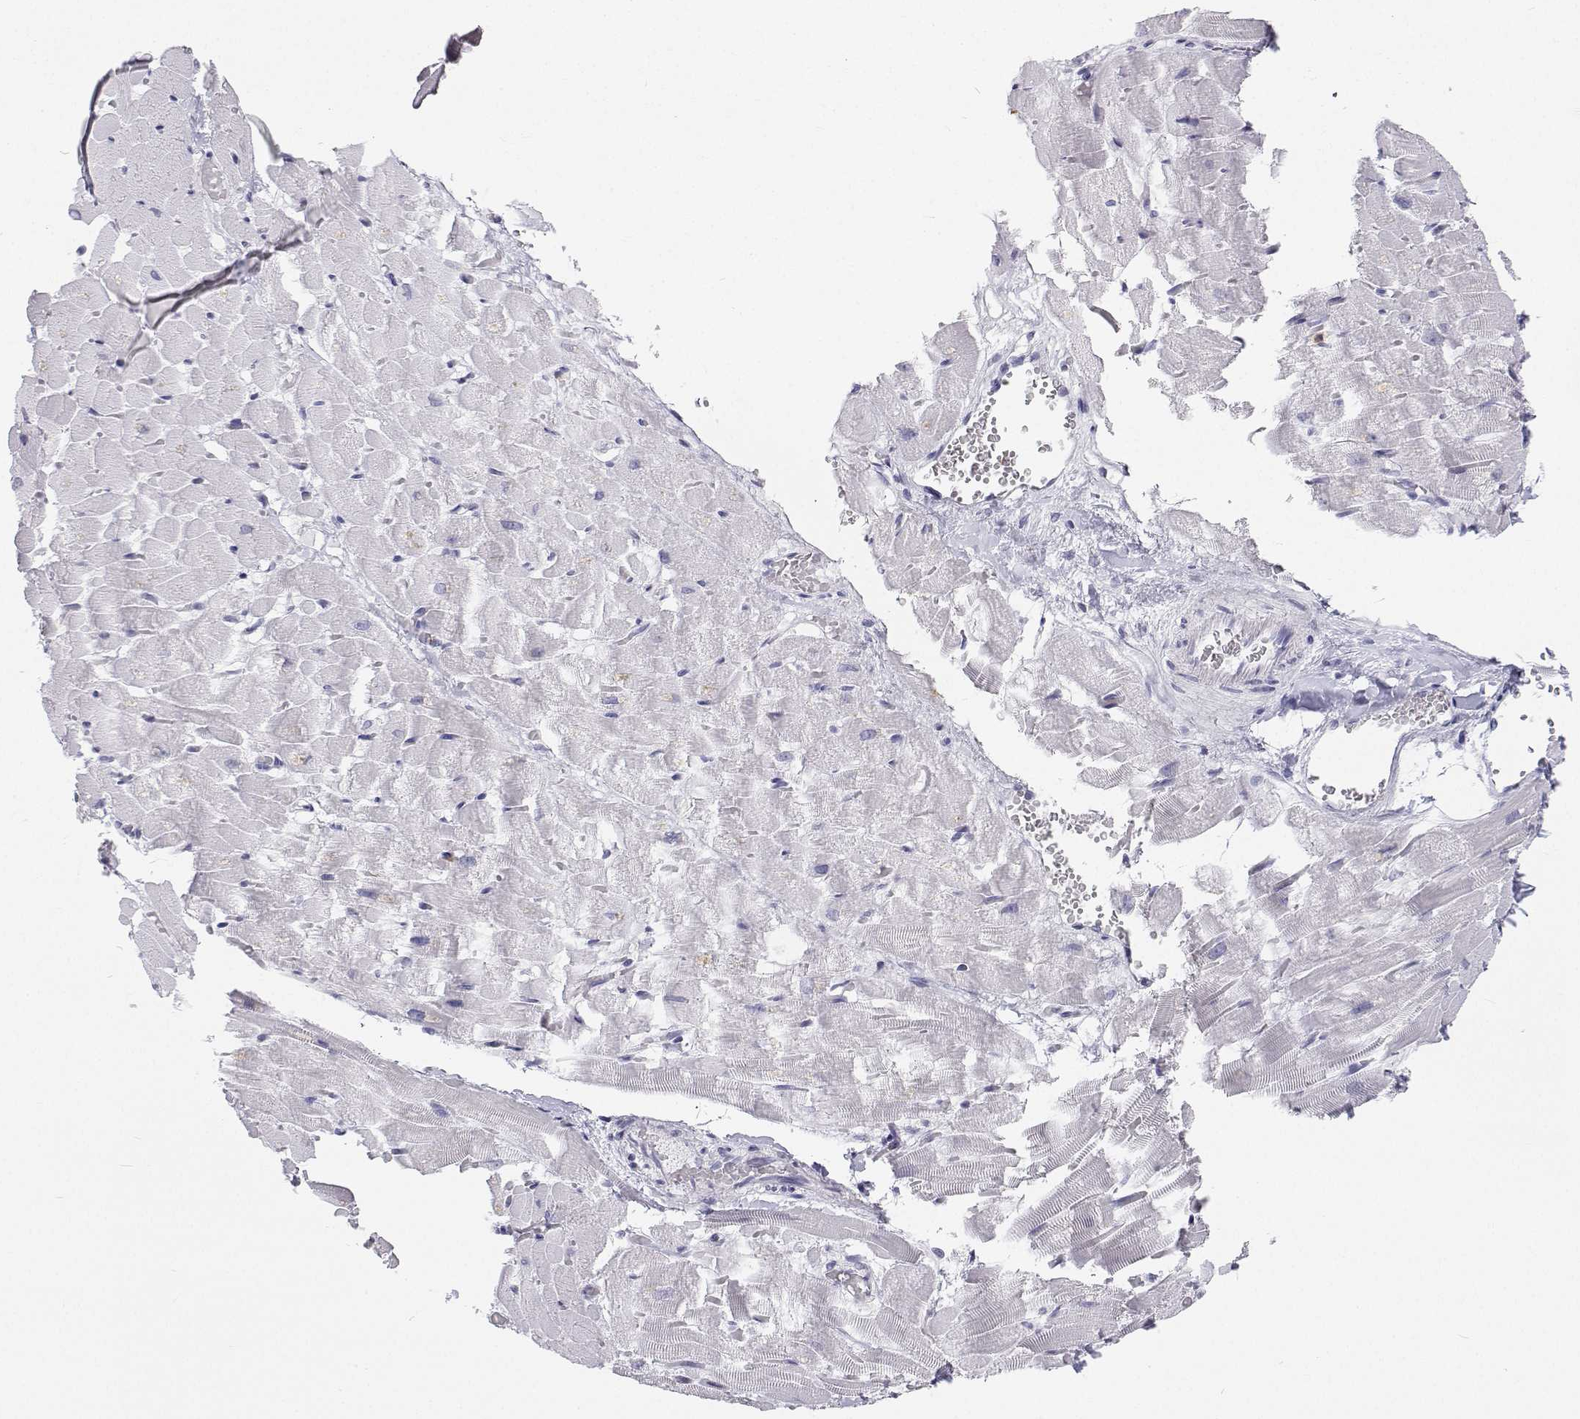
{"staining": {"intensity": "negative", "quantity": "none", "location": "none"}, "tissue": "heart muscle", "cell_type": "Cardiomyocytes", "image_type": "normal", "snomed": [{"axis": "morphology", "description": "Normal tissue, NOS"}, {"axis": "topography", "description": "Heart"}], "caption": "The immunohistochemistry (IHC) micrograph has no significant expression in cardiomyocytes of heart muscle.", "gene": "SFTPB", "patient": {"sex": "male", "age": 37}}